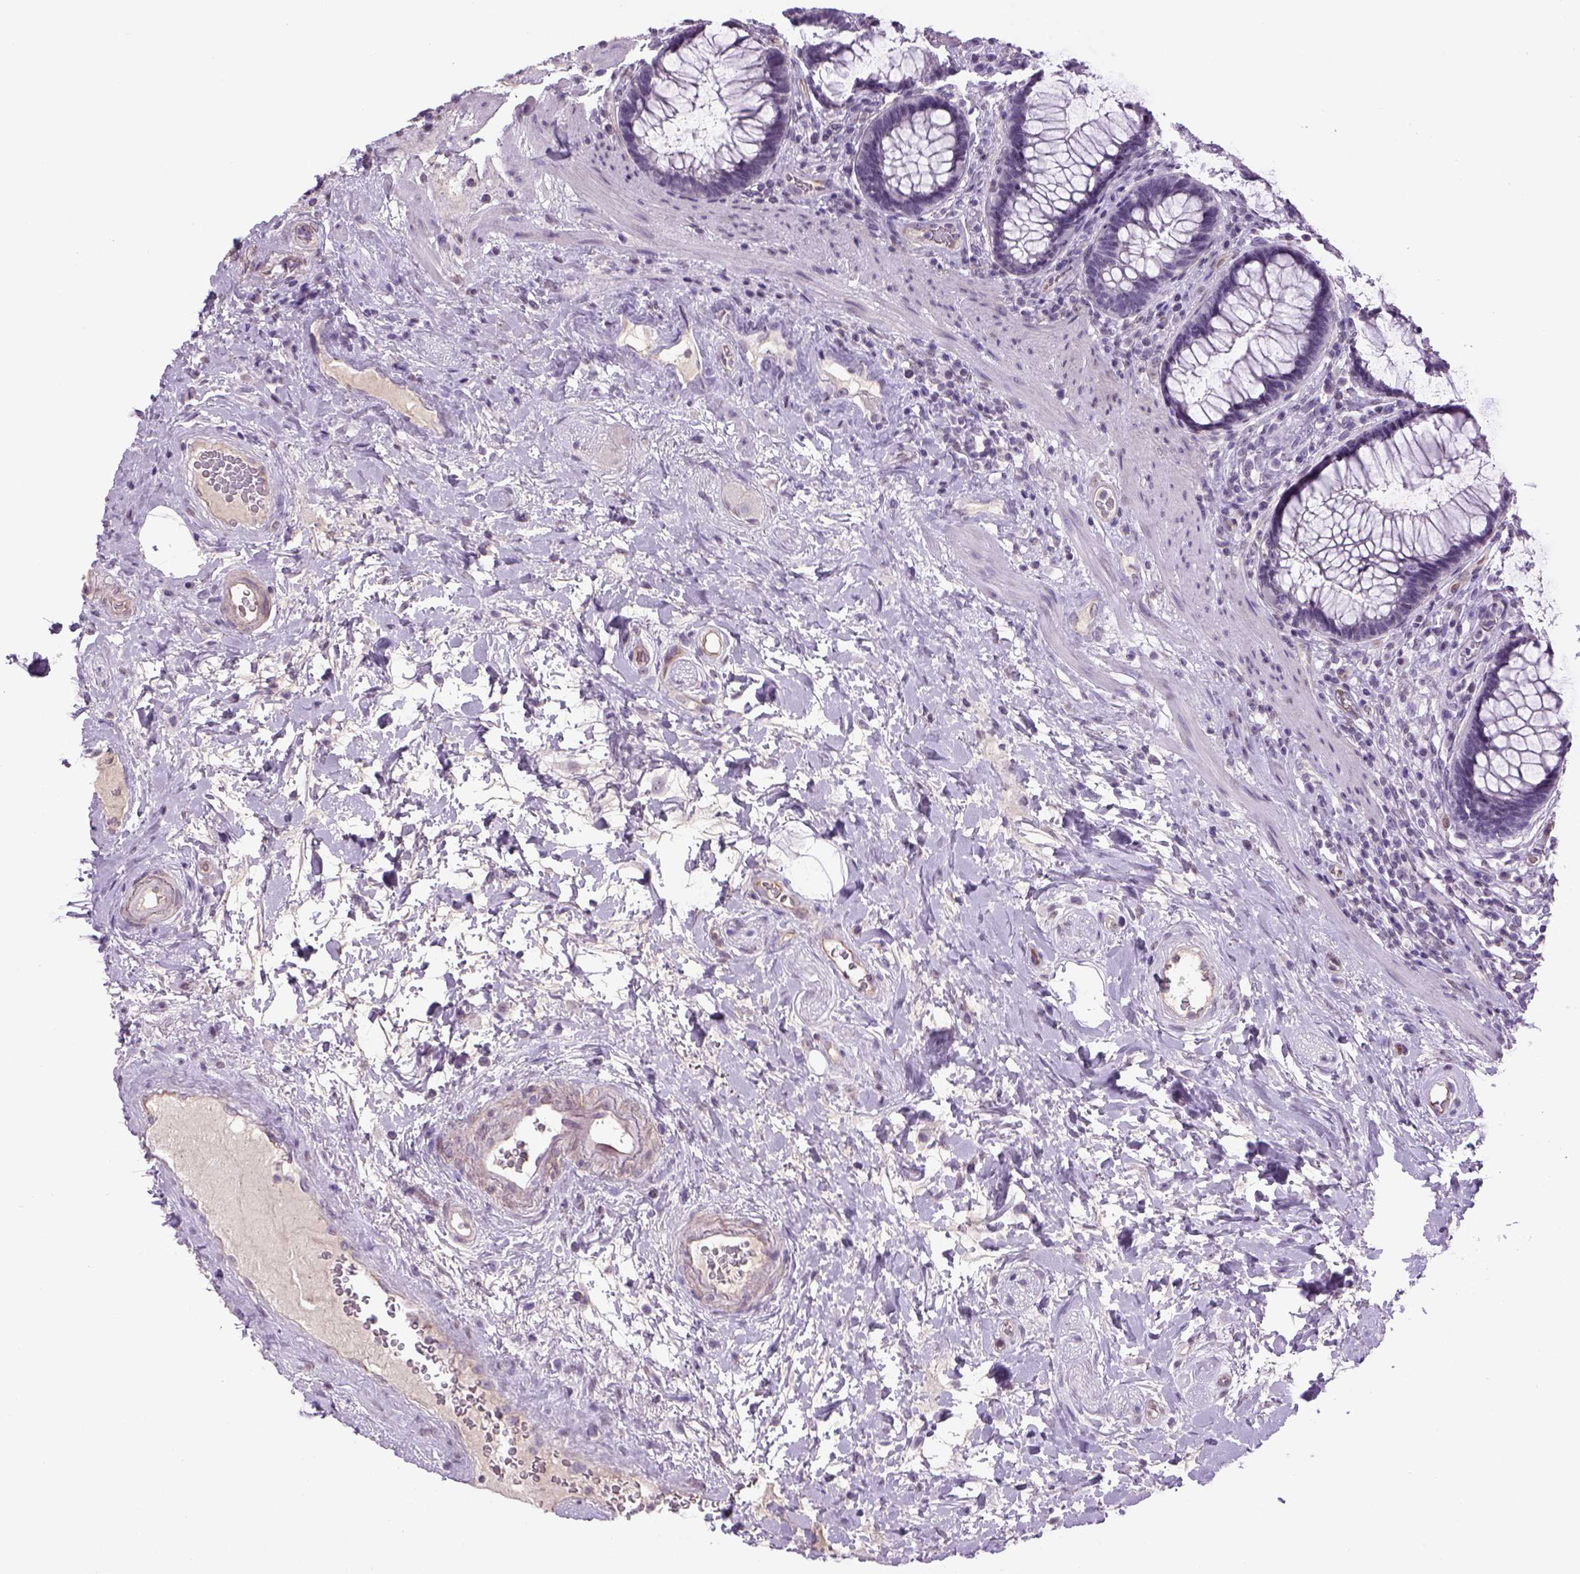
{"staining": {"intensity": "negative", "quantity": "none", "location": "none"}, "tissue": "rectum", "cell_type": "Glandular cells", "image_type": "normal", "snomed": [{"axis": "morphology", "description": "Normal tissue, NOS"}, {"axis": "topography", "description": "Rectum"}], "caption": "This is a photomicrograph of IHC staining of benign rectum, which shows no expression in glandular cells.", "gene": "PRRT1", "patient": {"sex": "male", "age": 72}}